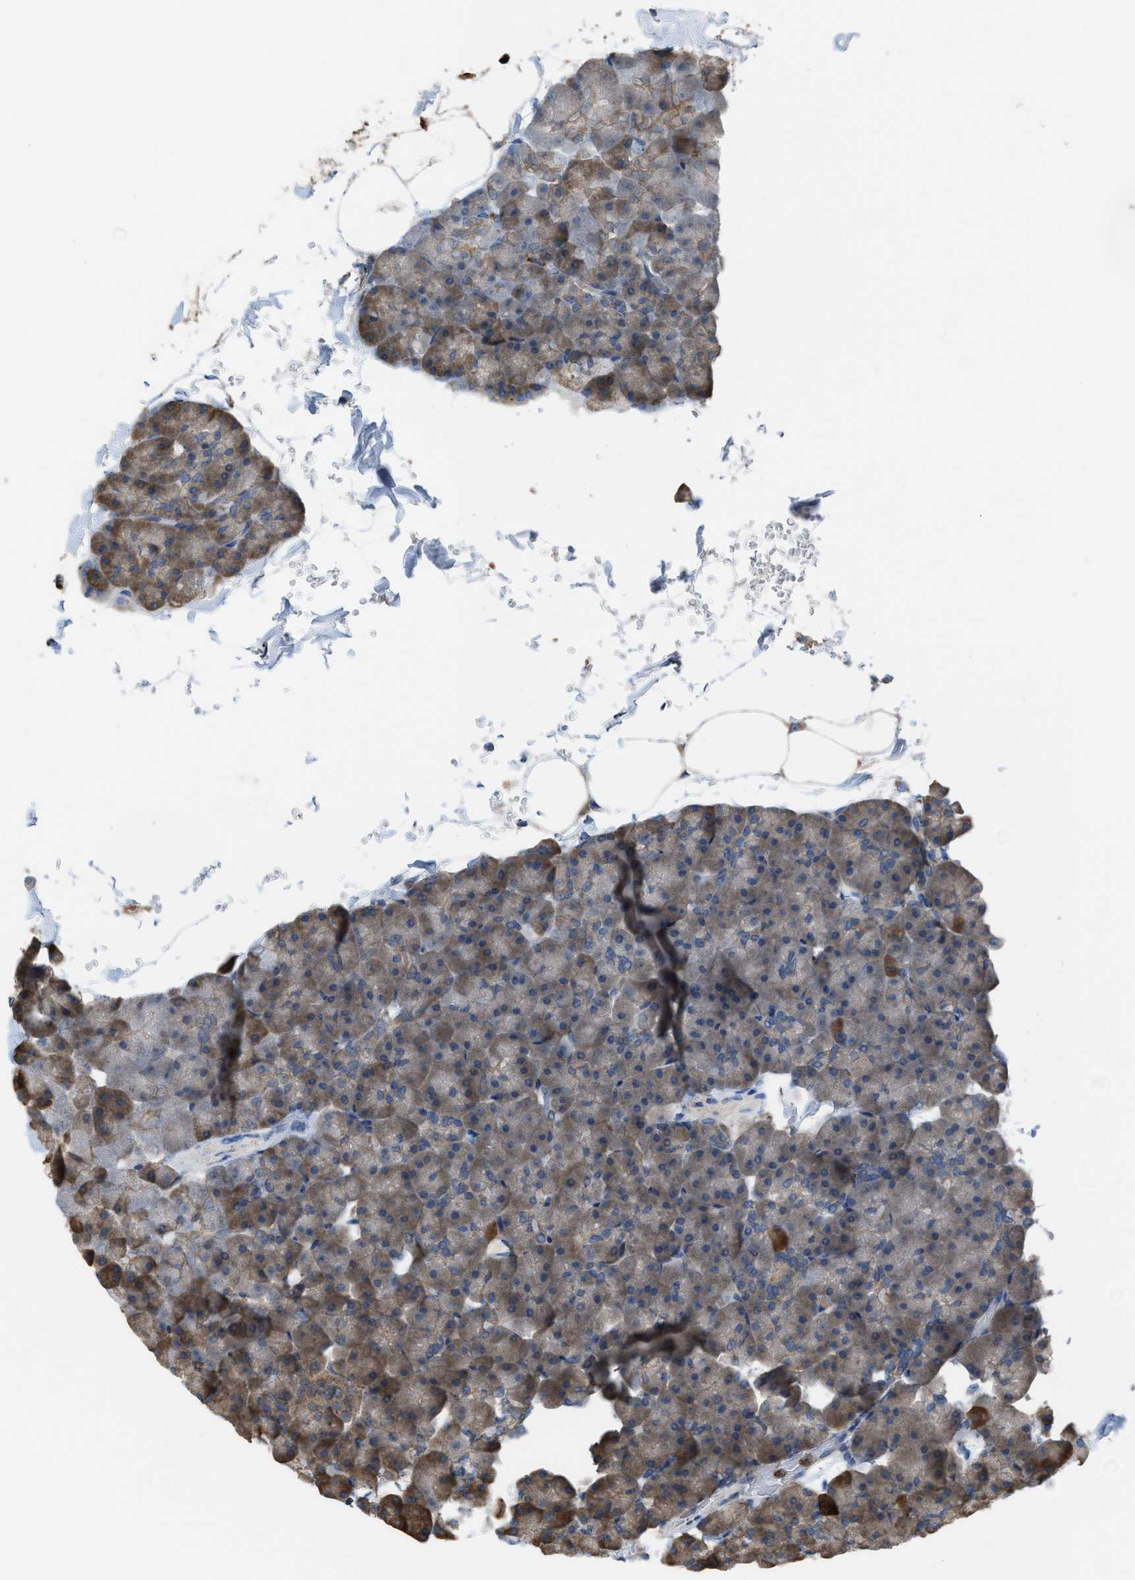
{"staining": {"intensity": "moderate", "quantity": "25%-75%", "location": "cytoplasmic/membranous"}, "tissue": "pancreas", "cell_type": "Exocrine glandular cells", "image_type": "normal", "snomed": [{"axis": "morphology", "description": "Normal tissue, NOS"}, {"axis": "topography", "description": "Pancreas"}], "caption": "Pancreas stained for a protein (brown) displays moderate cytoplasmic/membranous positive expression in about 25%-75% of exocrine glandular cells.", "gene": "PLAA", "patient": {"sex": "male", "age": 35}}